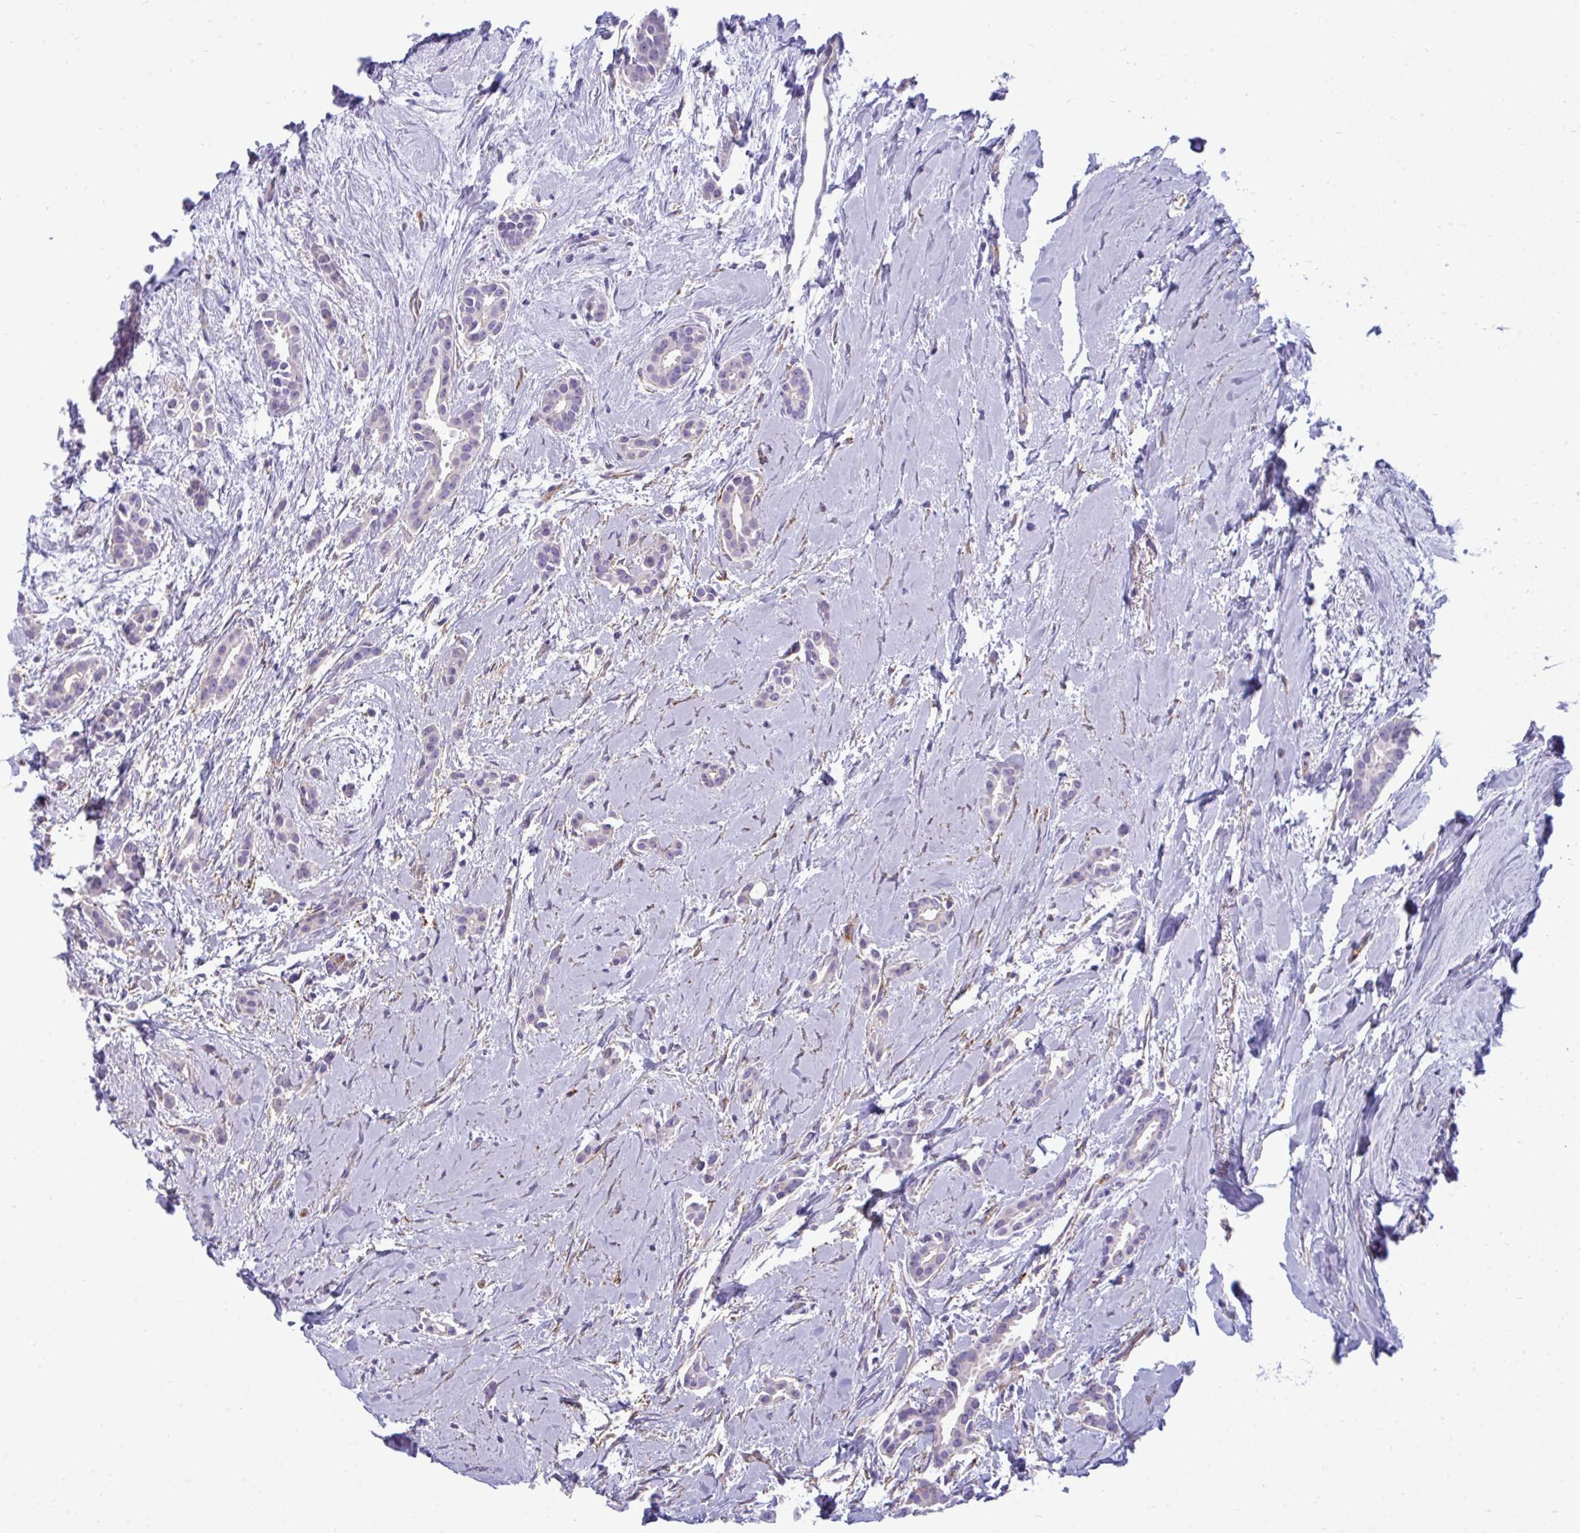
{"staining": {"intensity": "negative", "quantity": "none", "location": "none"}, "tissue": "breast cancer", "cell_type": "Tumor cells", "image_type": "cancer", "snomed": [{"axis": "morphology", "description": "Duct carcinoma"}, {"axis": "topography", "description": "Breast"}], "caption": "The image shows no staining of tumor cells in intraductal carcinoma (breast).", "gene": "MYH10", "patient": {"sex": "female", "age": 64}}